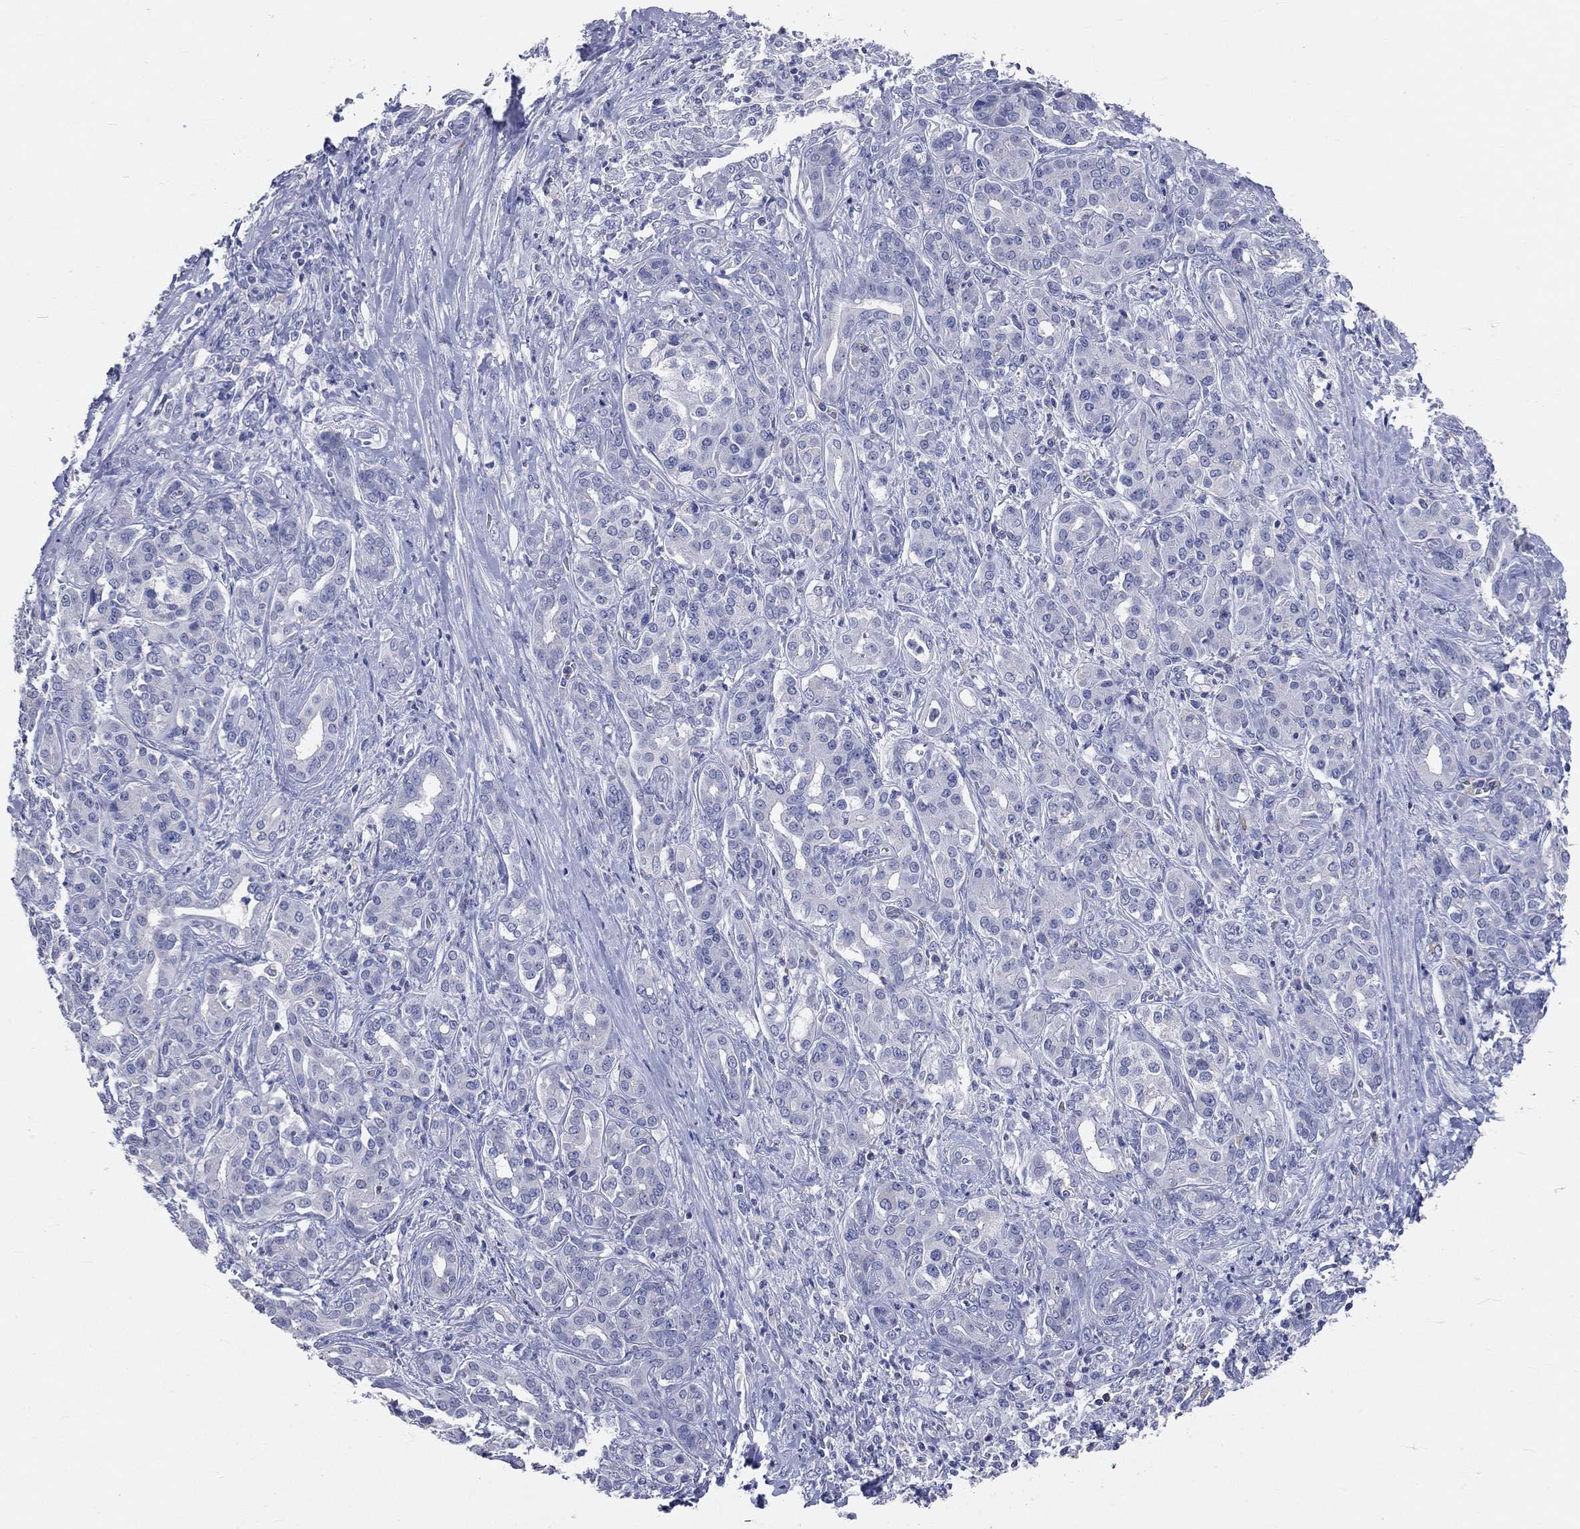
{"staining": {"intensity": "negative", "quantity": "none", "location": "none"}, "tissue": "pancreatic cancer", "cell_type": "Tumor cells", "image_type": "cancer", "snomed": [{"axis": "morphology", "description": "Normal tissue, NOS"}, {"axis": "morphology", "description": "Inflammation, NOS"}, {"axis": "morphology", "description": "Adenocarcinoma, NOS"}, {"axis": "topography", "description": "Pancreas"}], "caption": "Tumor cells show no significant protein positivity in pancreatic adenocarcinoma.", "gene": "LAT", "patient": {"sex": "male", "age": 57}}